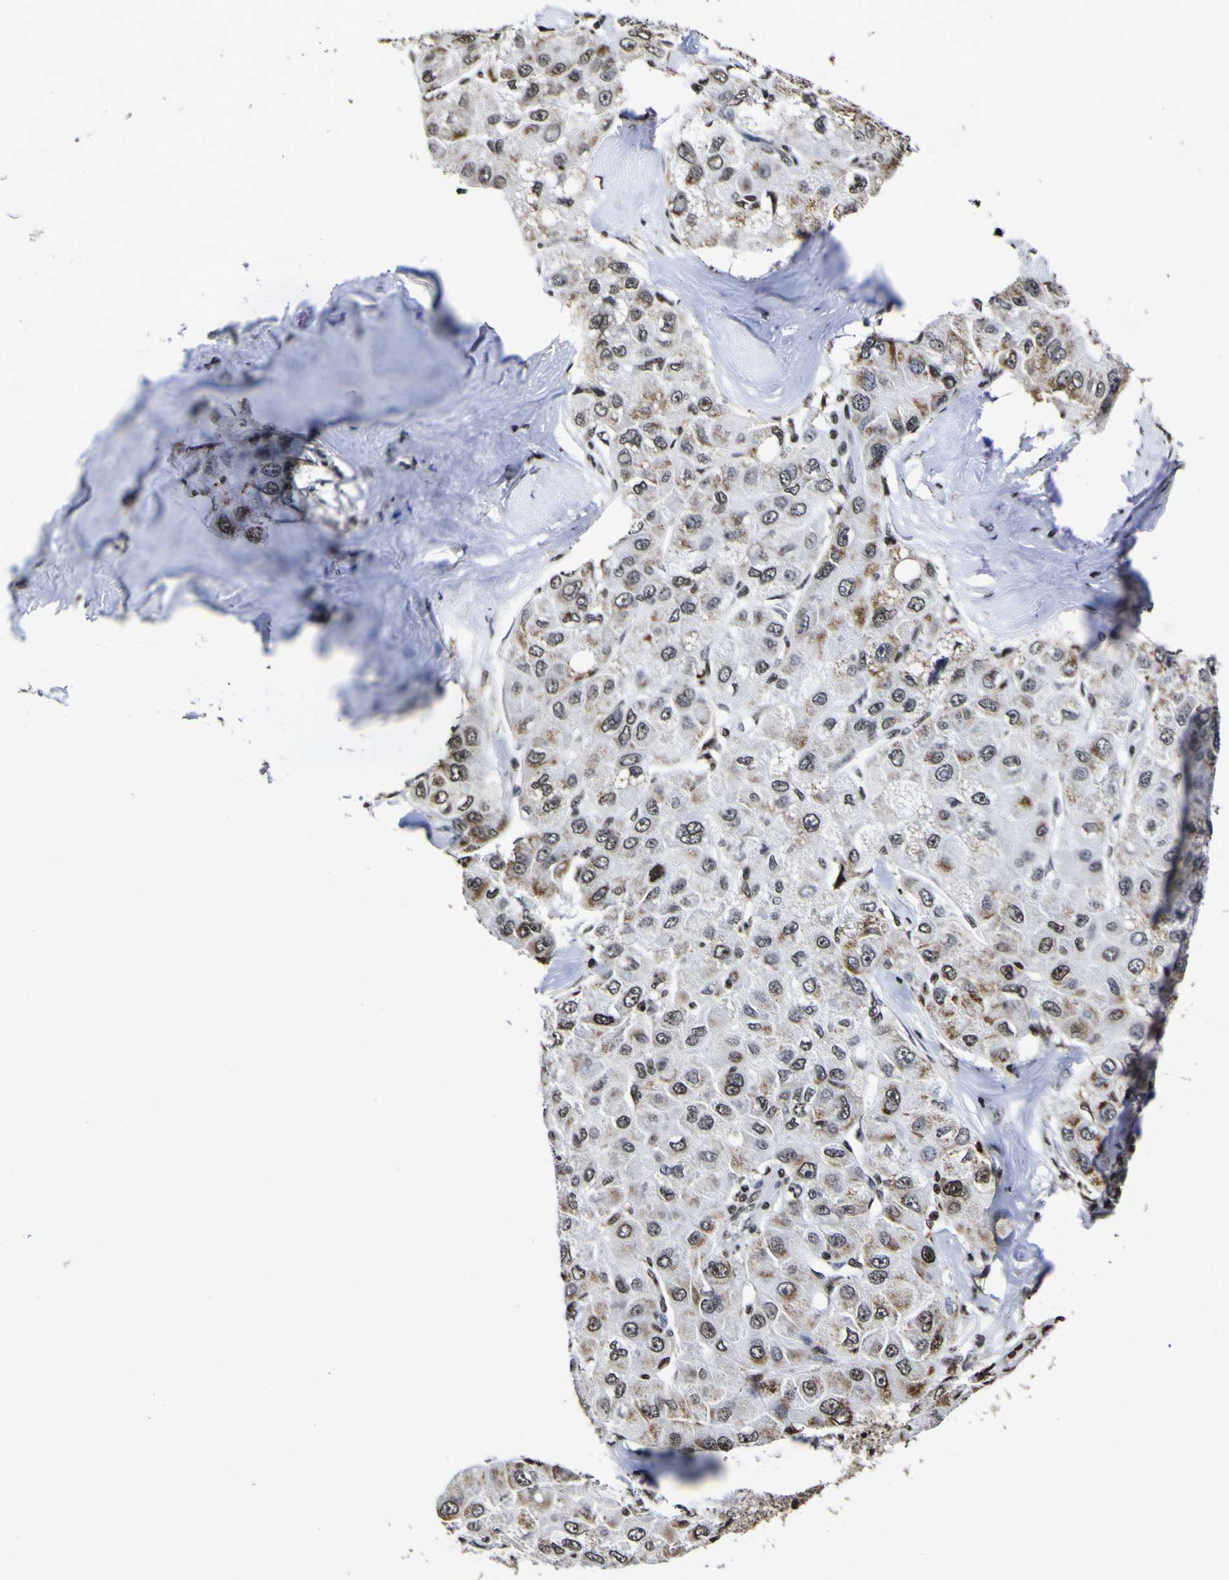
{"staining": {"intensity": "strong", "quantity": "<25%", "location": "cytoplasmic/membranous,nuclear"}, "tissue": "liver cancer", "cell_type": "Tumor cells", "image_type": "cancer", "snomed": [{"axis": "morphology", "description": "Carcinoma, Hepatocellular, NOS"}, {"axis": "topography", "description": "Liver"}], "caption": "Liver cancer (hepatocellular carcinoma) was stained to show a protein in brown. There is medium levels of strong cytoplasmic/membranous and nuclear staining in about <25% of tumor cells.", "gene": "PIAS1", "patient": {"sex": "male", "age": 80}}